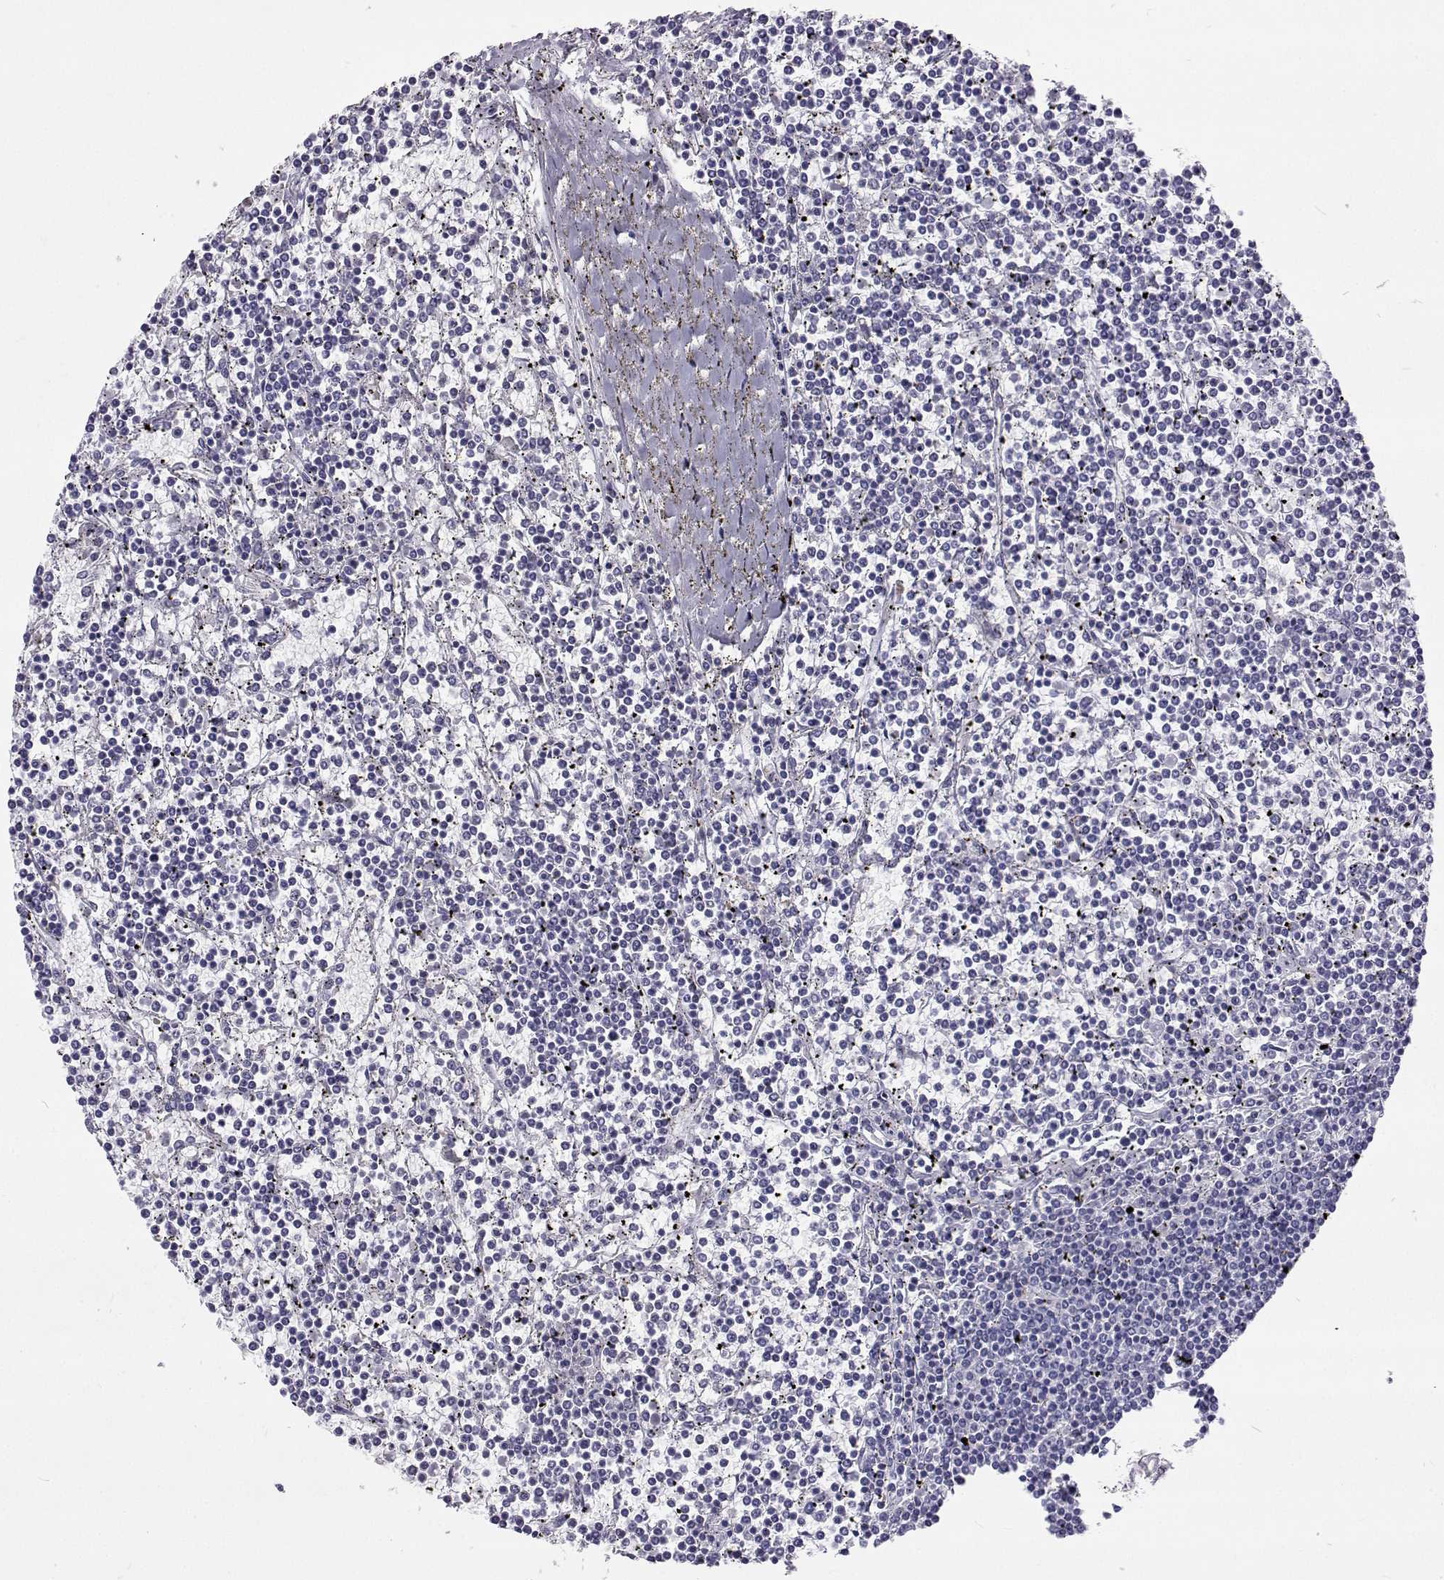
{"staining": {"intensity": "negative", "quantity": "none", "location": "none"}, "tissue": "lymphoma", "cell_type": "Tumor cells", "image_type": "cancer", "snomed": [{"axis": "morphology", "description": "Malignant lymphoma, non-Hodgkin's type, Low grade"}, {"axis": "topography", "description": "Spleen"}], "caption": "Immunohistochemical staining of human lymphoma reveals no significant positivity in tumor cells.", "gene": "GALM", "patient": {"sex": "female", "age": 19}}